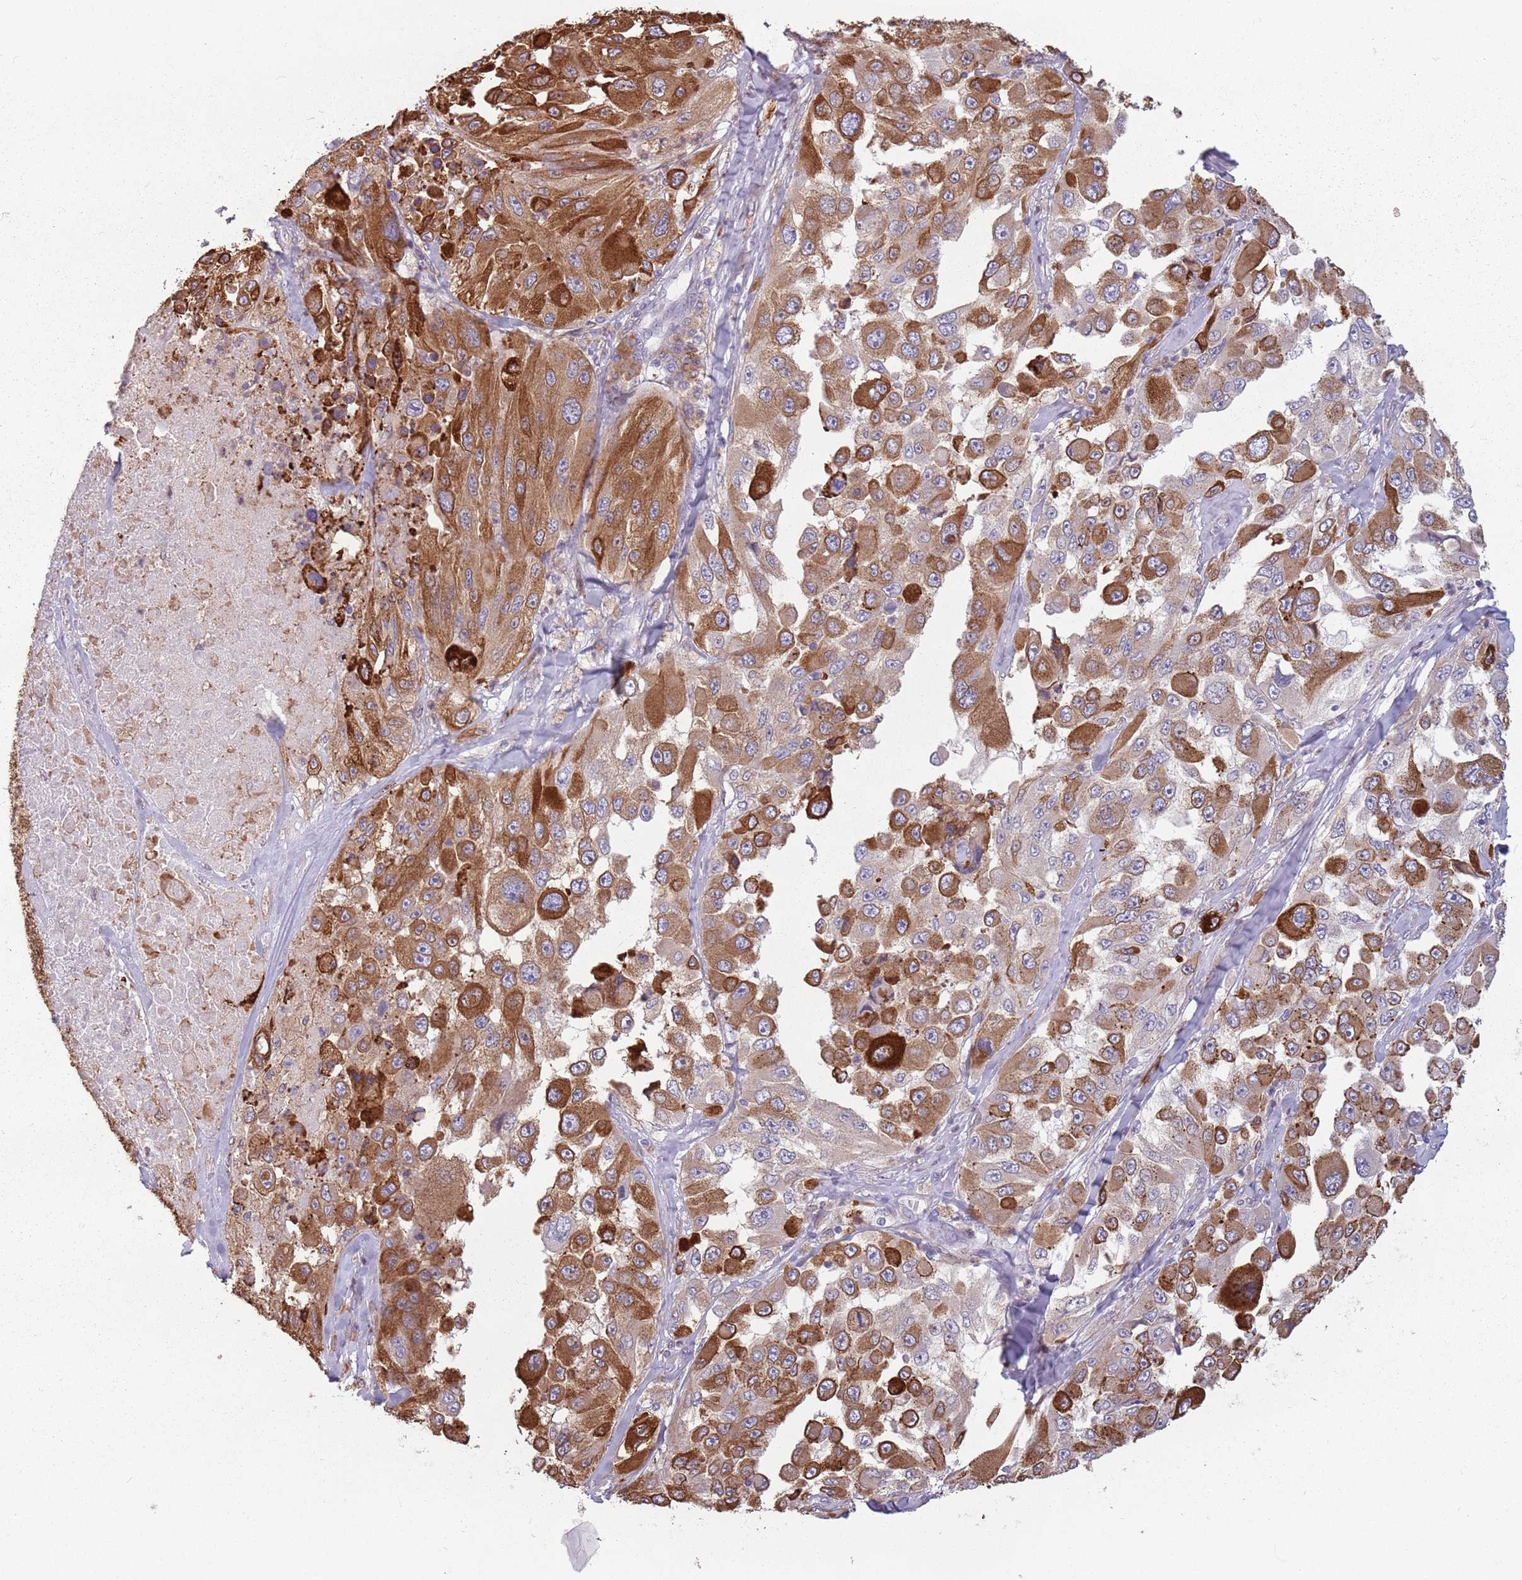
{"staining": {"intensity": "strong", "quantity": "25%-75%", "location": "cytoplasmic/membranous"}, "tissue": "melanoma", "cell_type": "Tumor cells", "image_type": "cancer", "snomed": [{"axis": "morphology", "description": "Malignant melanoma, Metastatic site"}, {"axis": "topography", "description": "Lymph node"}], "caption": "An image of human melanoma stained for a protein displays strong cytoplasmic/membranous brown staining in tumor cells.", "gene": "RPS9", "patient": {"sex": "male", "age": 62}}